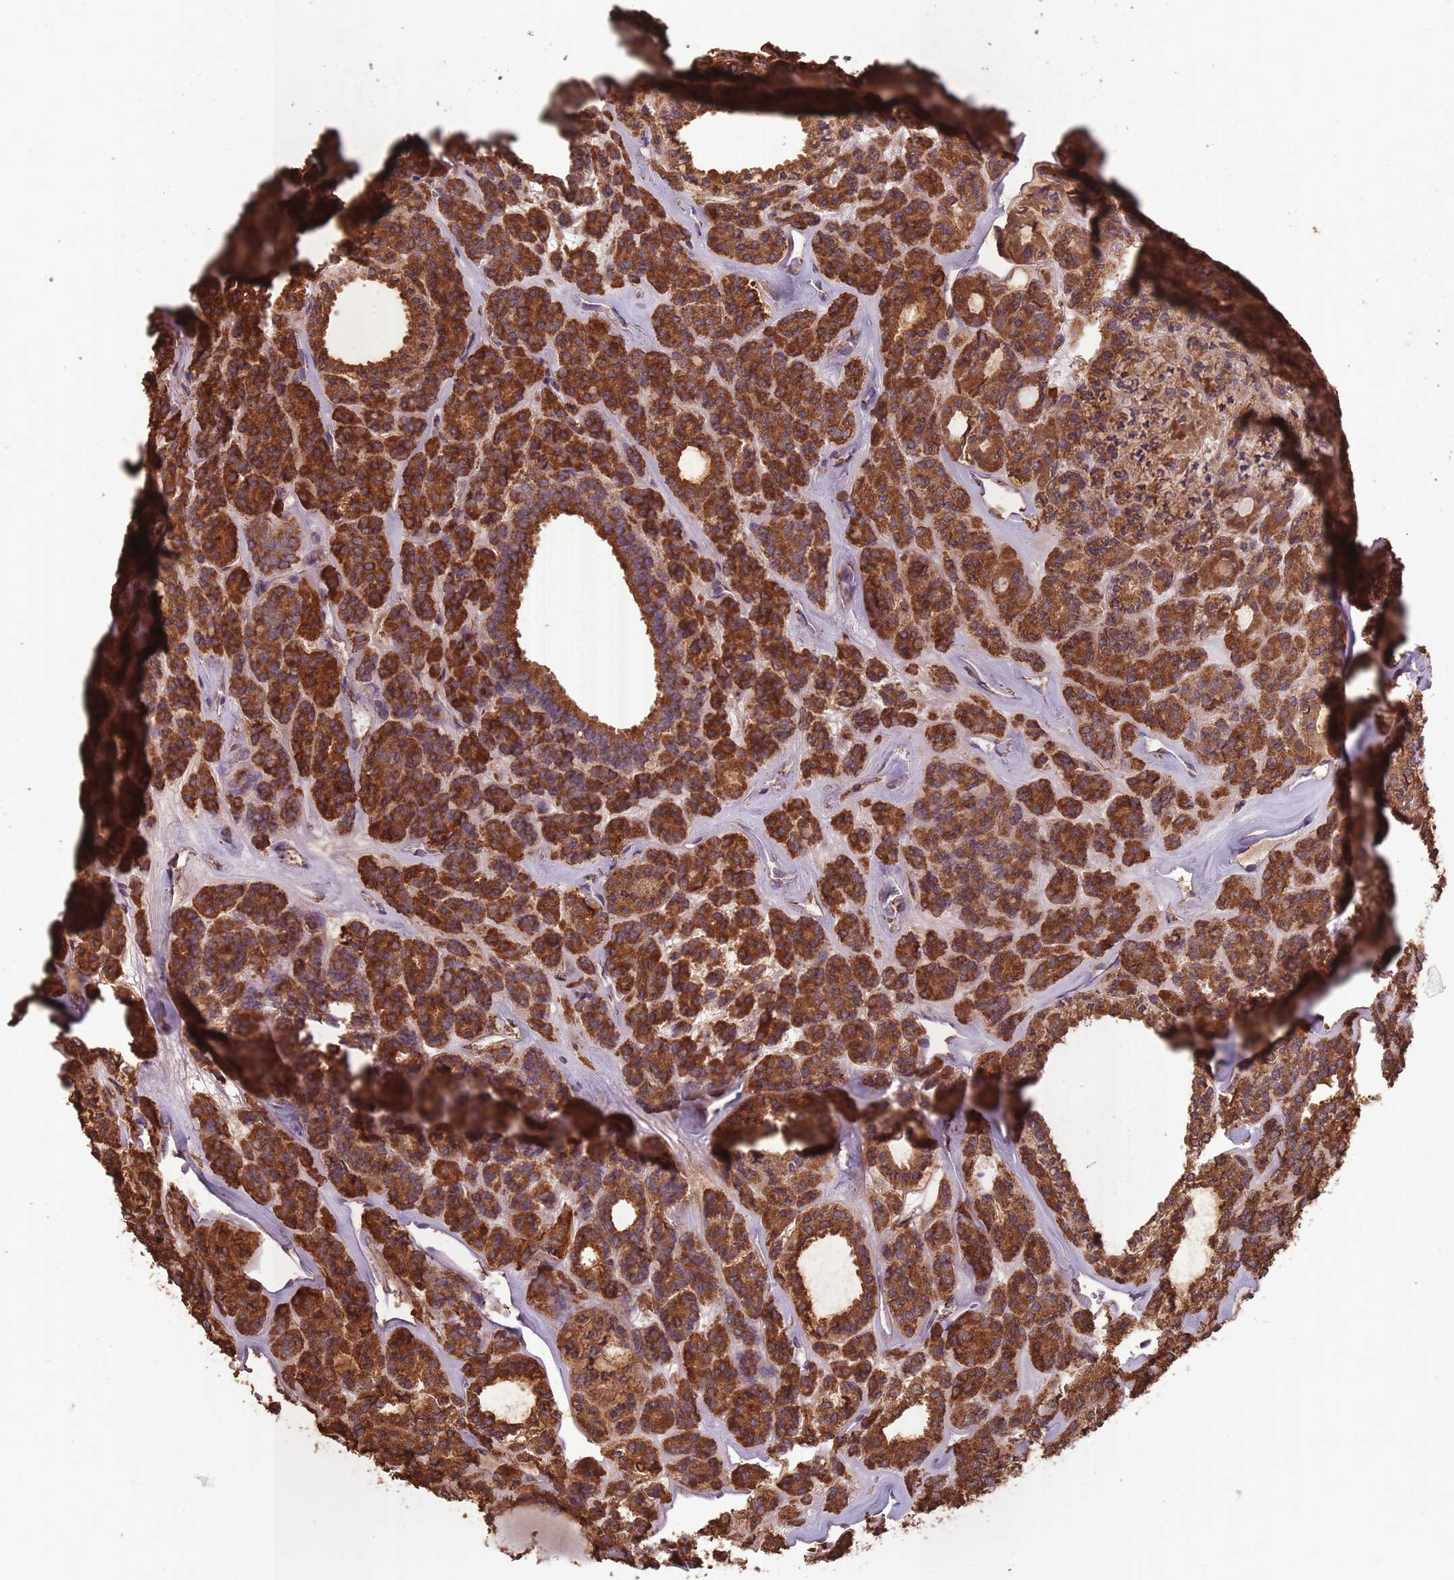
{"staining": {"intensity": "strong", "quantity": ">75%", "location": "cytoplasmic/membranous"}, "tissue": "thyroid cancer", "cell_type": "Tumor cells", "image_type": "cancer", "snomed": [{"axis": "morphology", "description": "Follicular adenoma carcinoma, NOS"}, {"axis": "topography", "description": "Thyroid gland"}], "caption": "Thyroid cancer stained with a protein marker demonstrates strong staining in tumor cells.", "gene": "SANBR", "patient": {"sex": "female", "age": 63}}